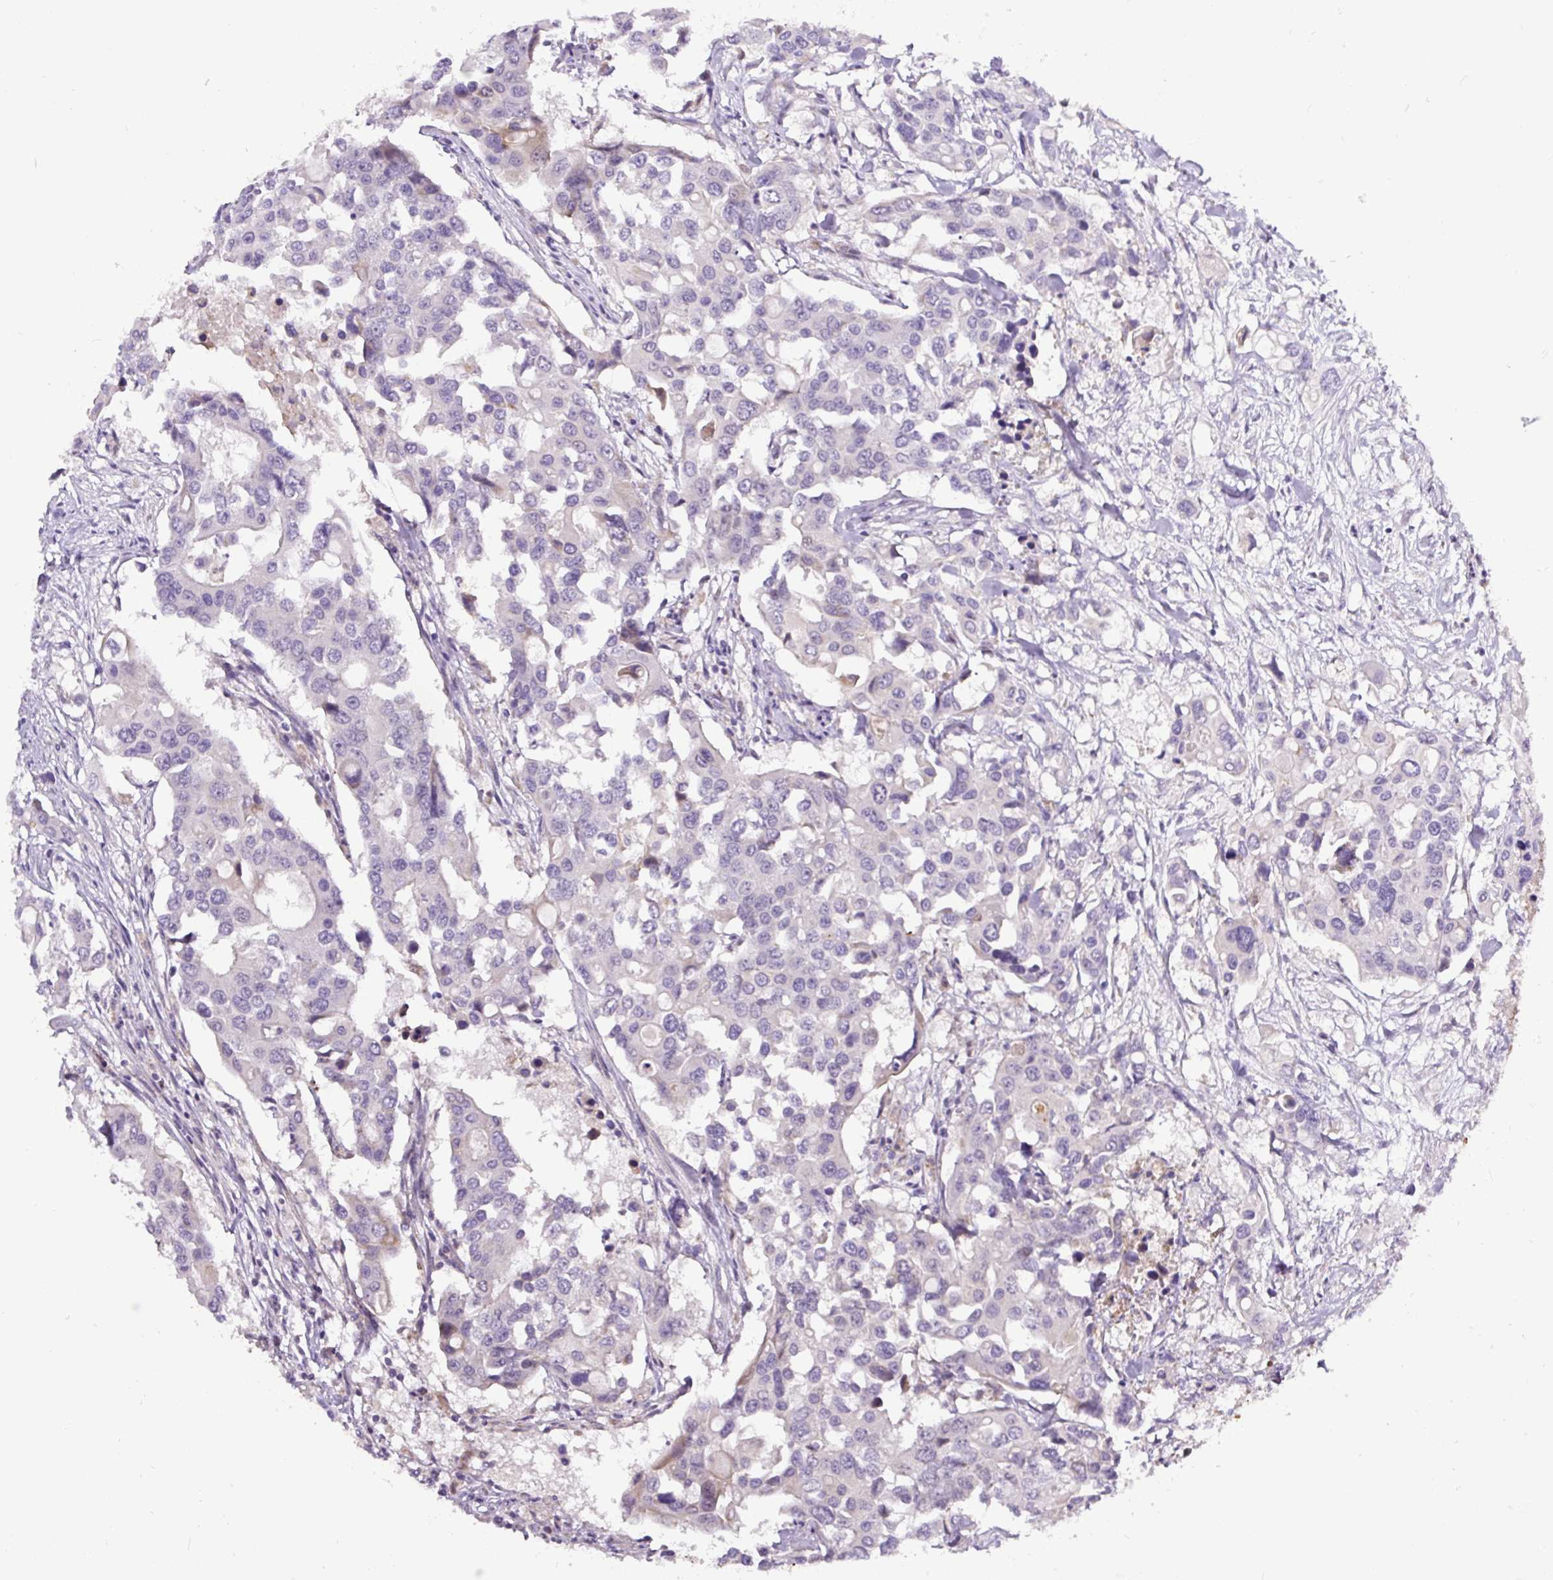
{"staining": {"intensity": "negative", "quantity": "none", "location": "none"}, "tissue": "colorectal cancer", "cell_type": "Tumor cells", "image_type": "cancer", "snomed": [{"axis": "morphology", "description": "Adenocarcinoma, NOS"}, {"axis": "topography", "description": "Colon"}], "caption": "Tumor cells are negative for protein expression in human colorectal adenocarcinoma.", "gene": "HPS4", "patient": {"sex": "male", "age": 77}}